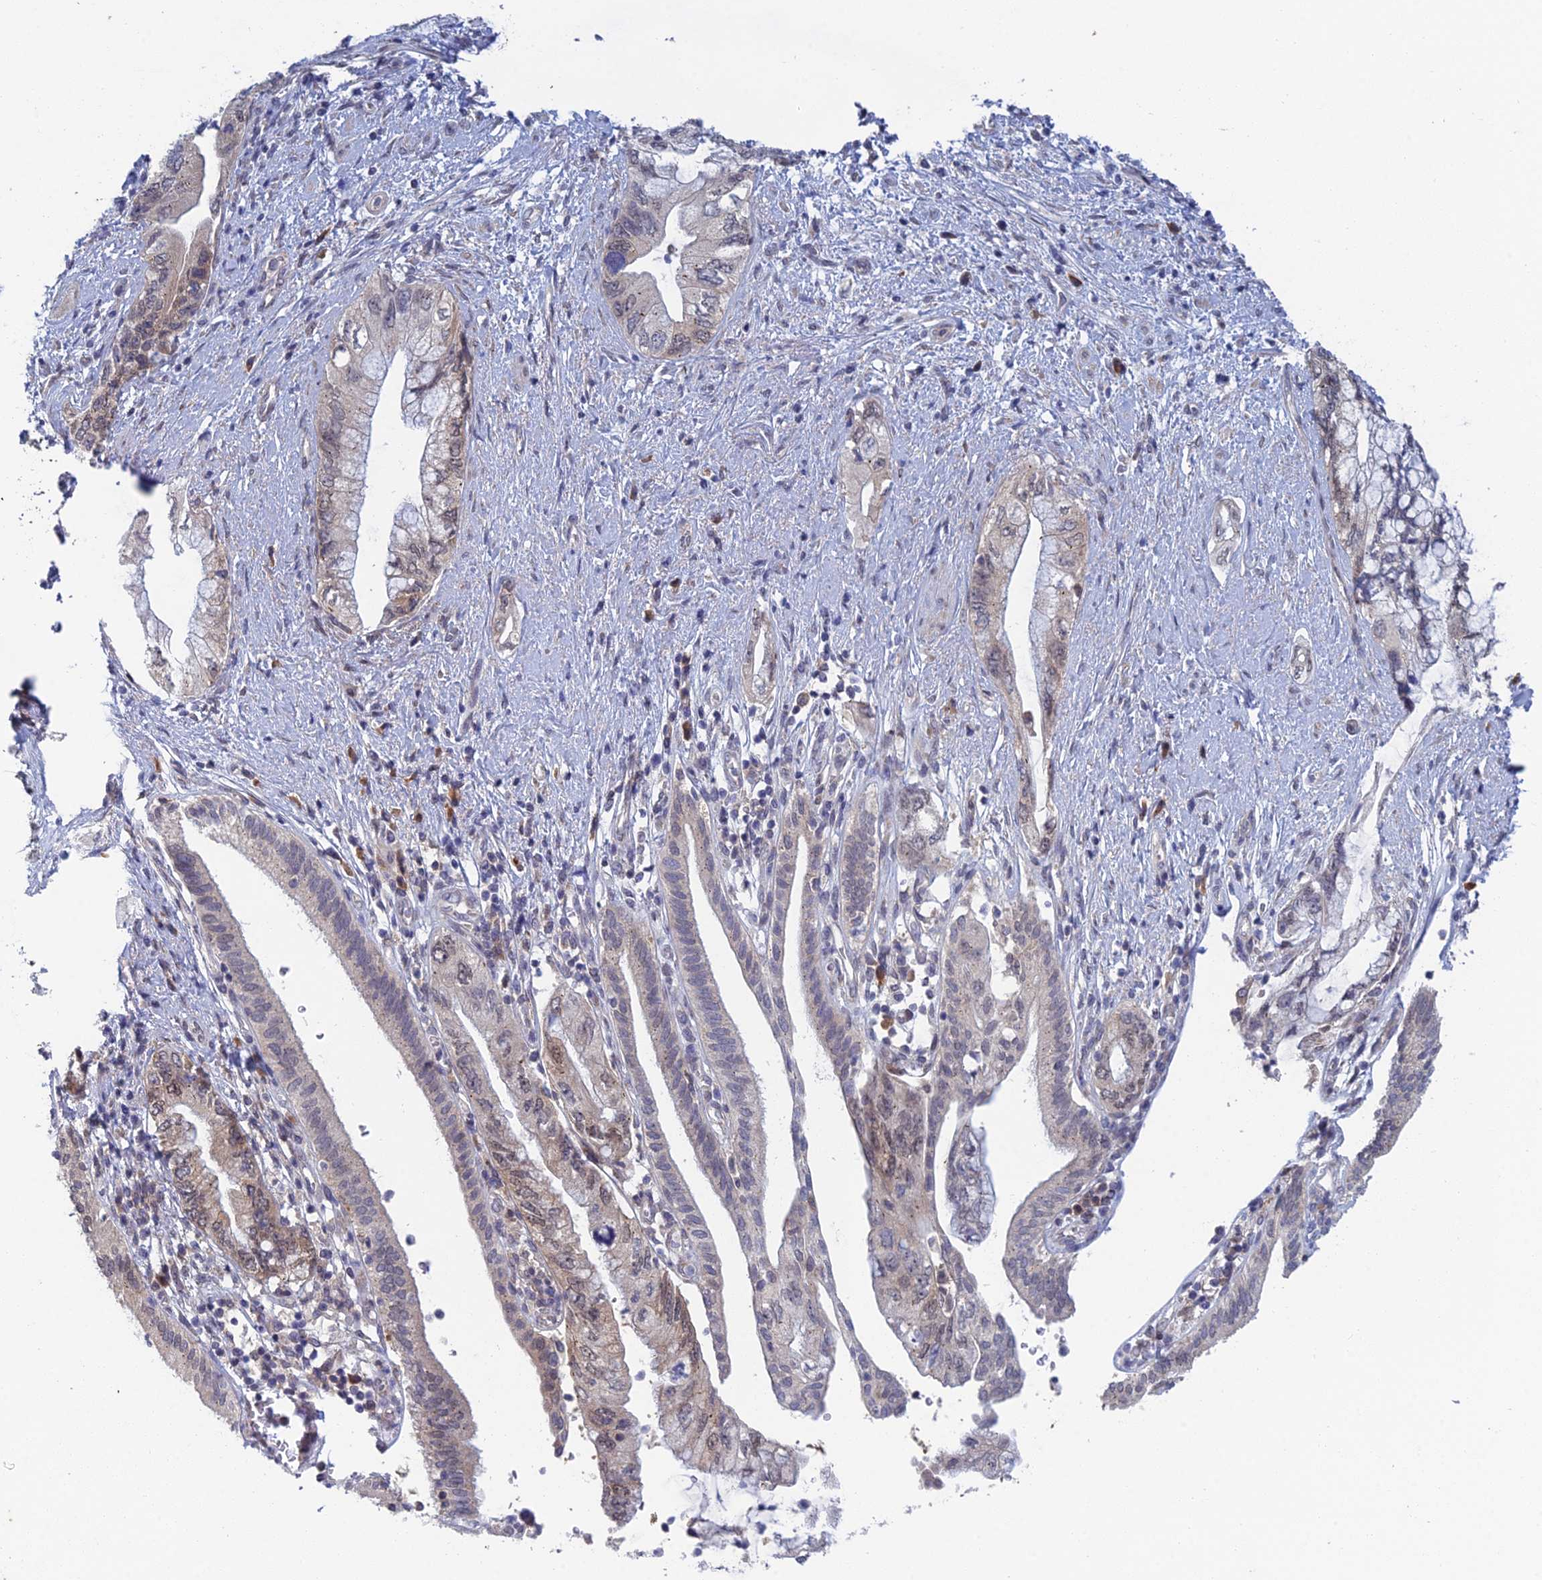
{"staining": {"intensity": "weak", "quantity": "<25%", "location": "cytoplasmic/membranous"}, "tissue": "pancreatic cancer", "cell_type": "Tumor cells", "image_type": "cancer", "snomed": [{"axis": "morphology", "description": "Adenocarcinoma, NOS"}, {"axis": "topography", "description": "Pancreas"}], "caption": "High magnification brightfield microscopy of adenocarcinoma (pancreatic) stained with DAB (brown) and counterstained with hematoxylin (blue): tumor cells show no significant staining.", "gene": "SRA1", "patient": {"sex": "female", "age": 73}}